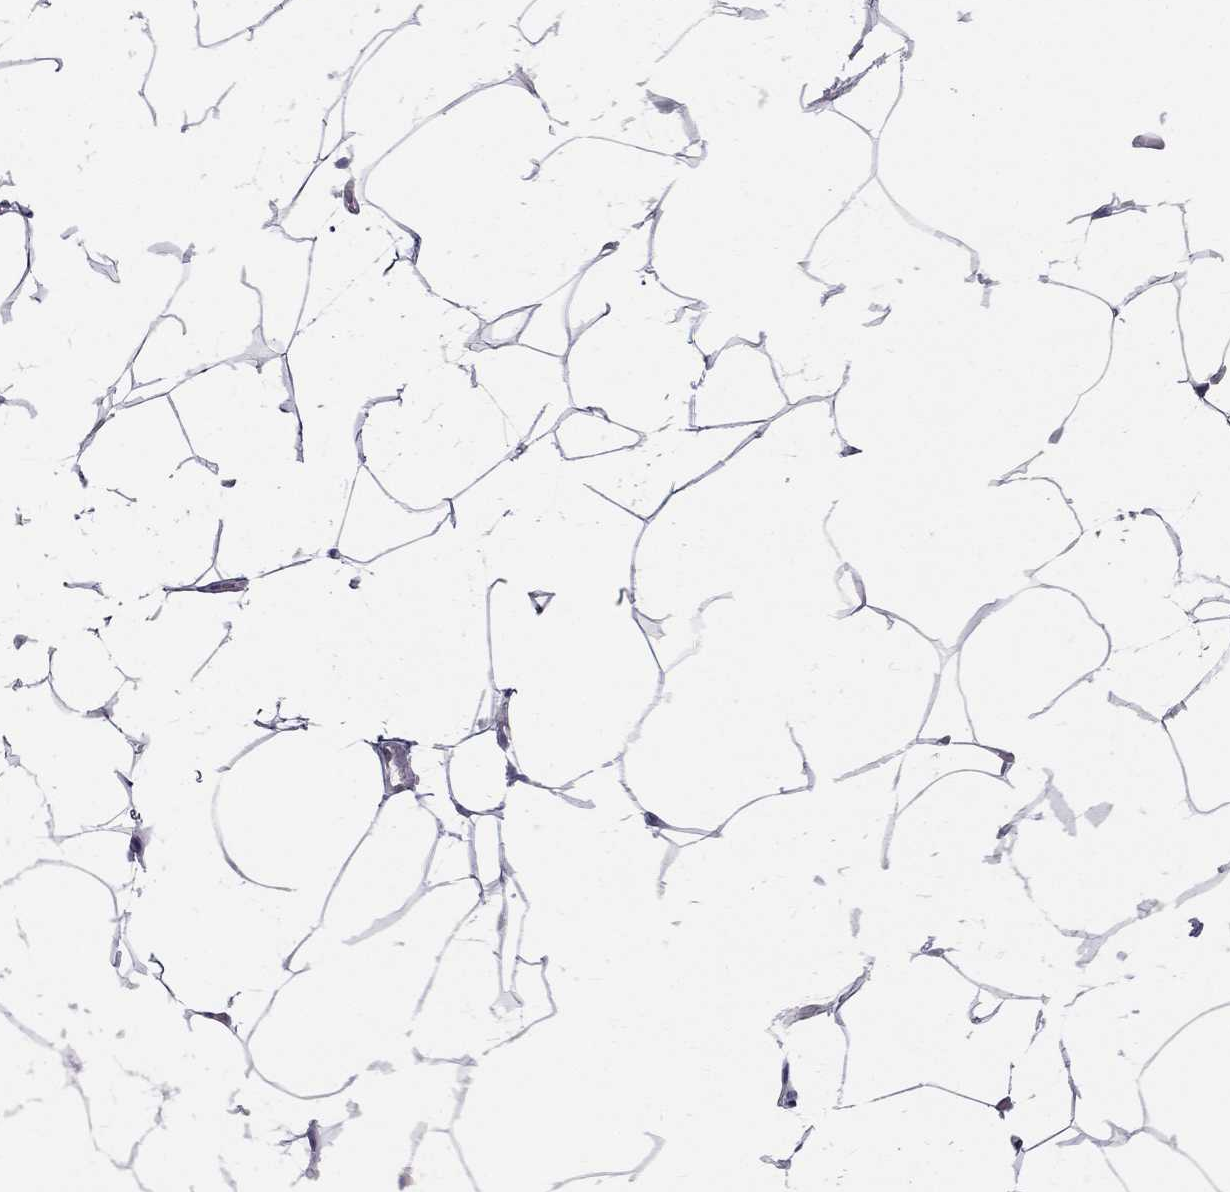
{"staining": {"intensity": "negative", "quantity": "none", "location": "none"}, "tissue": "breast", "cell_type": "Adipocytes", "image_type": "normal", "snomed": [{"axis": "morphology", "description": "Normal tissue, NOS"}, {"axis": "topography", "description": "Breast"}], "caption": "This is a histopathology image of immunohistochemistry staining of unremarkable breast, which shows no expression in adipocytes.", "gene": "BAG5", "patient": {"sex": "female", "age": 32}}